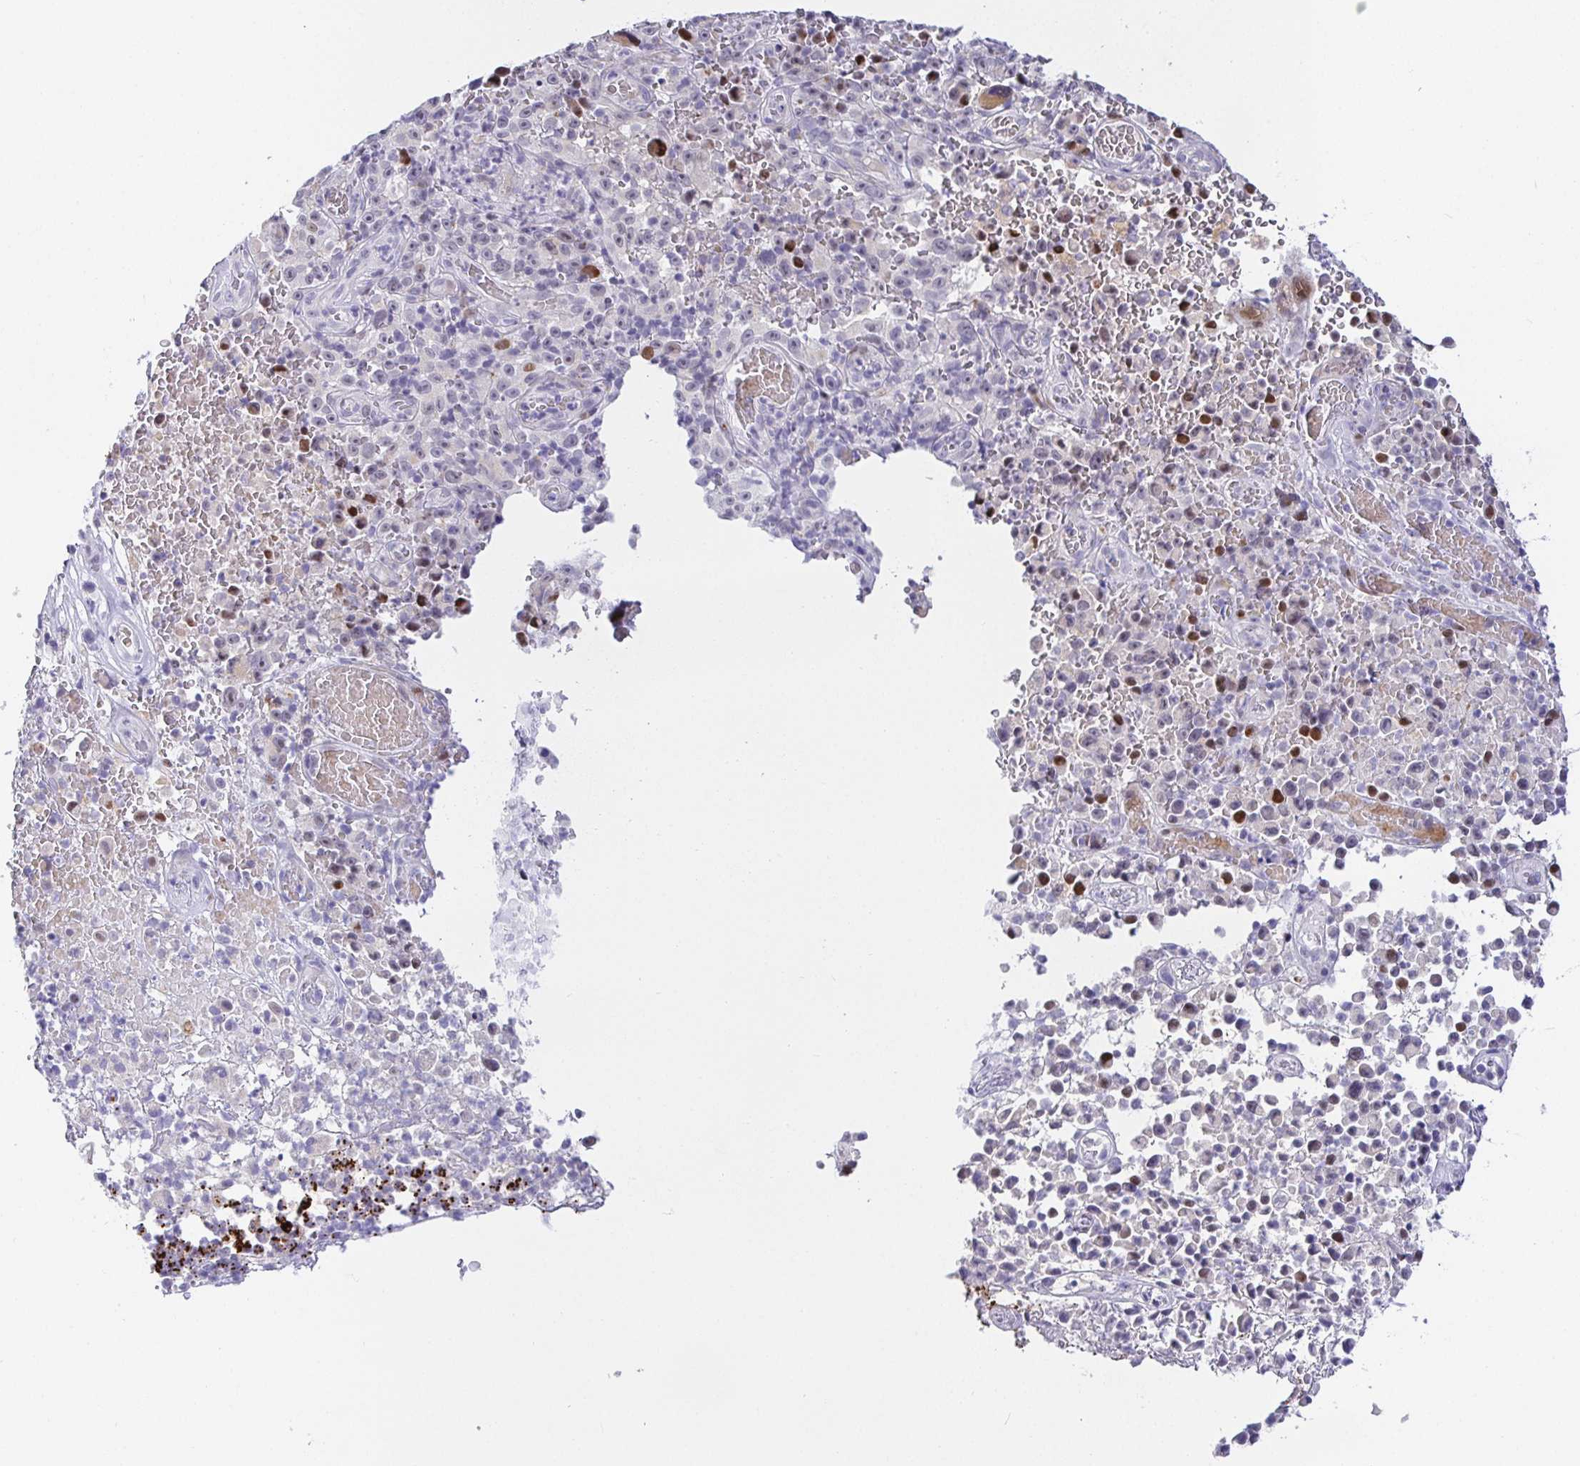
{"staining": {"intensity": "negative", "quantity": "none", "location": "none"}, "tissue": "melanoma", "cell_type": "Tumor cells", "image_type": "cancer", "snomed": [{"axis": "morphology", "description": "Malignant melanoma, NOS"}, {"axis": "topography", "description": "Skin"}], "caption": "IHC micrograph of malignant melanoma stained for a protein (brown), which shows no staining in tumor cells. The staining is performed using DAB brown chromogen with nuclei counter-stained in using hematoxylin.", "gene": "KBTBD13", "patient": {"sex": "female", "age": 82}}